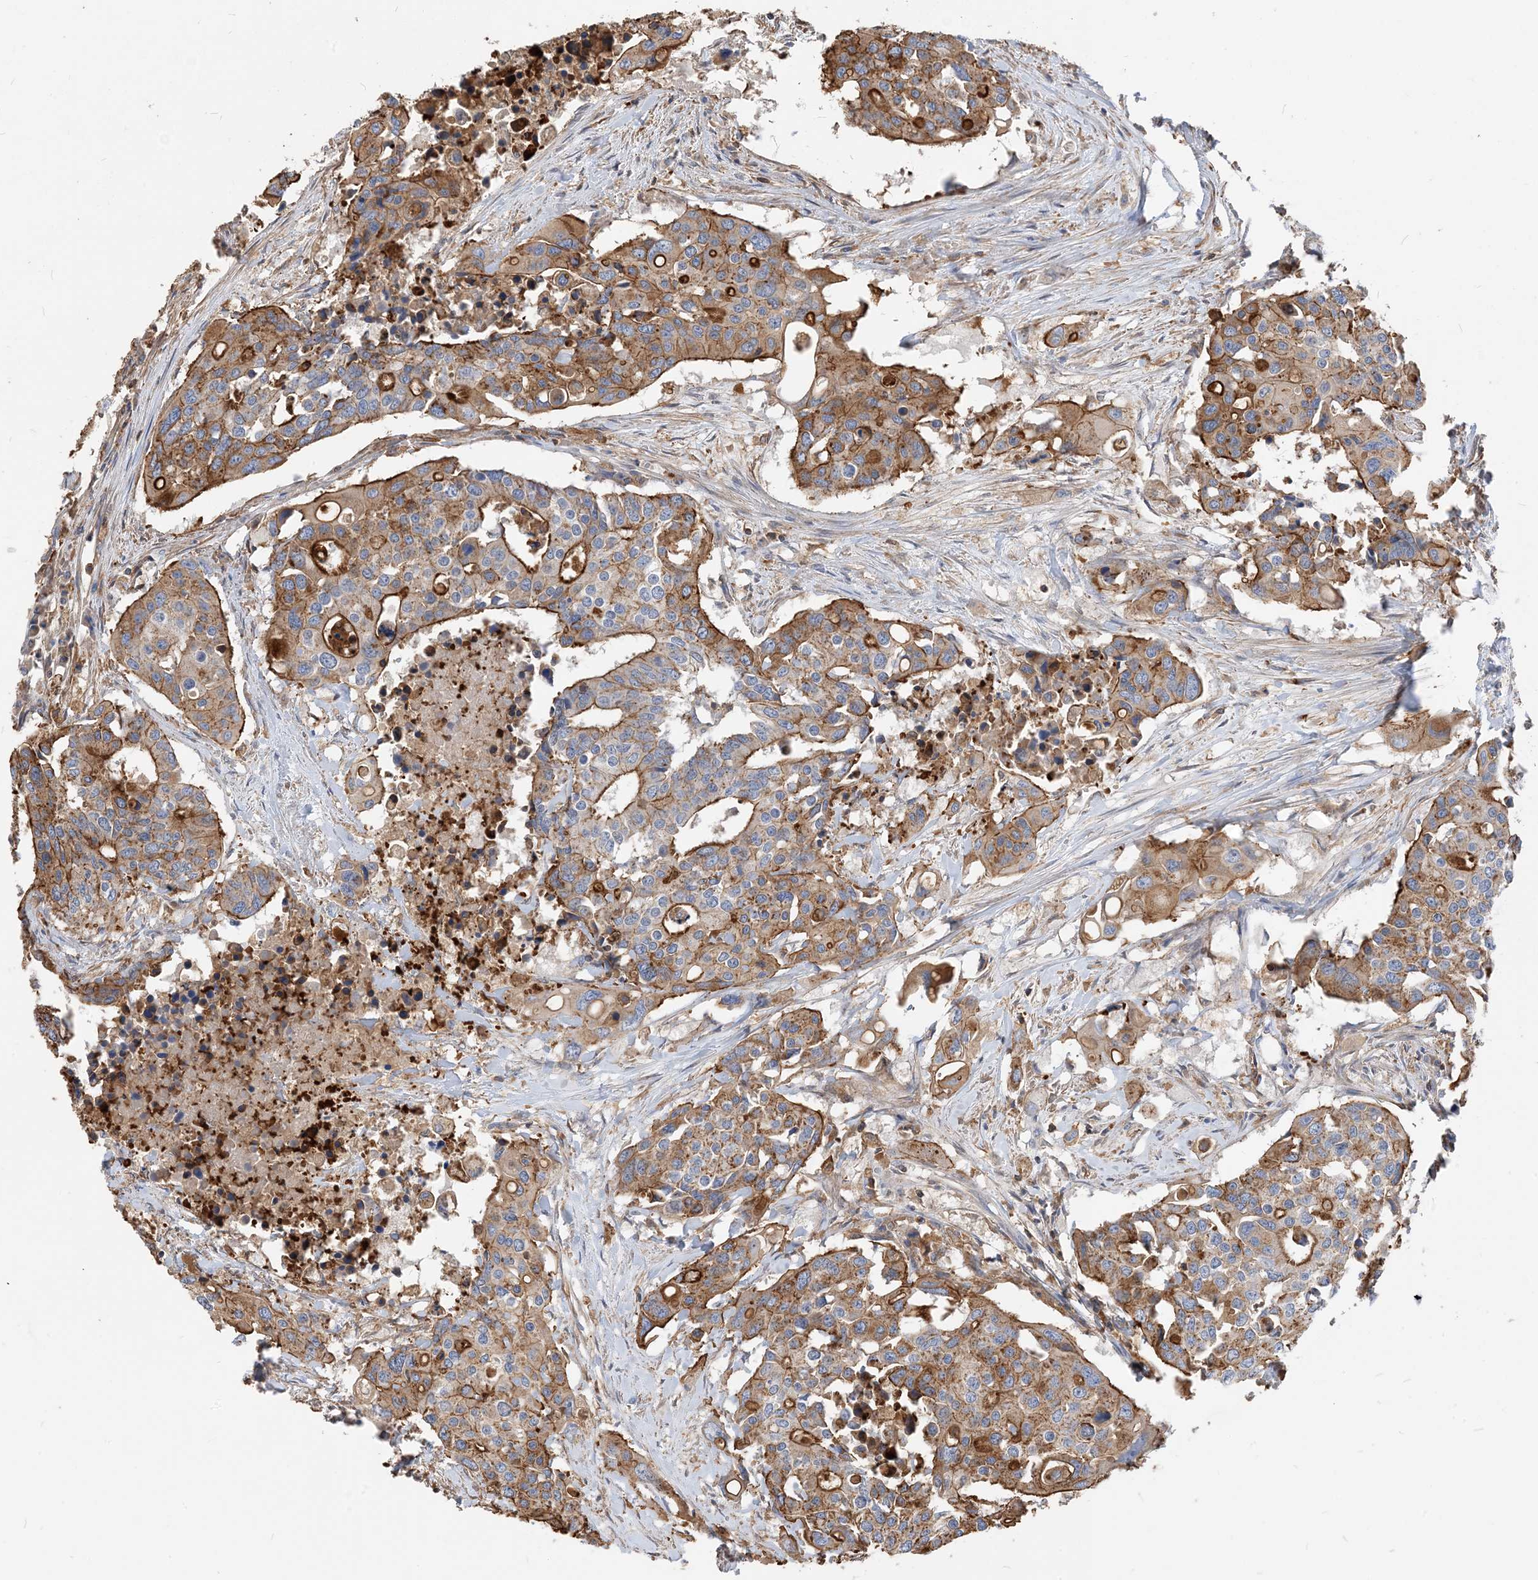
{"staining": {"intensity": "moderate", "quantity": ">75%", "location": "cytoplasmic/membranous"}, "tissue": "colorectal cancer", "cell_type": "Tumor cells", "image_type": "cancer", "snomed": [{"axis": "morphology", "description": "Adenocarcinoma, NOS"}, {"axis": "topography", "description": "Colon"}], "caption": "IHC of human colorectal adenocarcinoma exhibits medium levels of moderate cytoplasmic/membranous staining in approximately >75% of tumor cells.", "gene": "PARVG", "patient": {"sex": "male", "age": 77}}